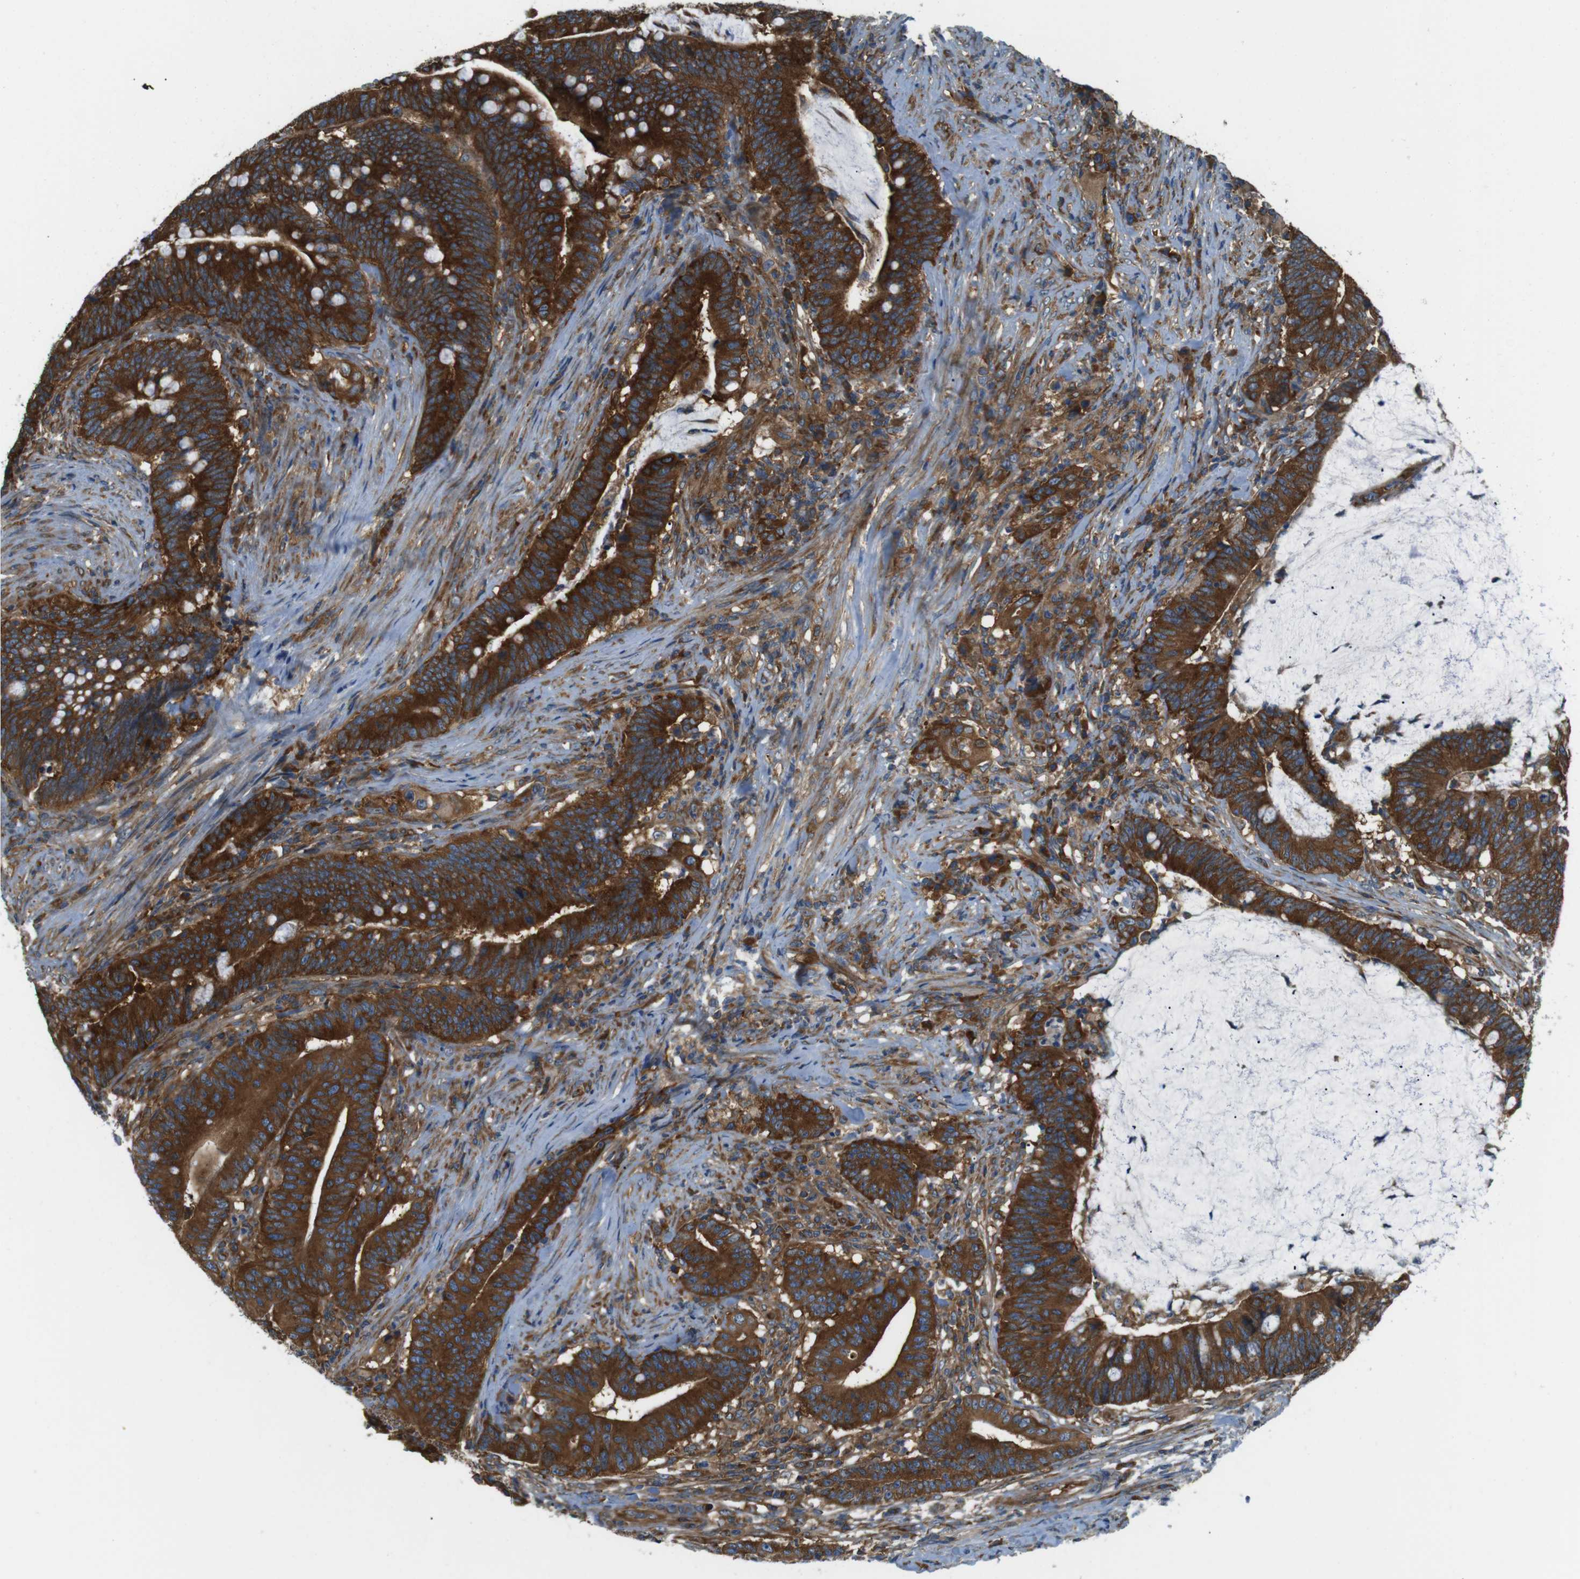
{"staining": {"intensity": "strong", "quantity": ">75%", "location": "cytoplasmic/membranous"}, "tissue": "colorectal cancer", "cell_type": "Tumor cells", "image_type": "cancer", "snomed": [{"axis": "morphology", "description": "Normal tissue, NOS"}, {"axis": "morphology", "description": "Adenocarcinoma, NOS"}, {"axis": "topography", "description": "Colon"}], "caption": "Brown immunohistochemical staining in colorectal adenocarcinoma reveals strong cytoplasmic/membranous expression in about >75% of tumor cells.", "gene": "TSC1", "patient": {"sex": "female", "age": 66}}